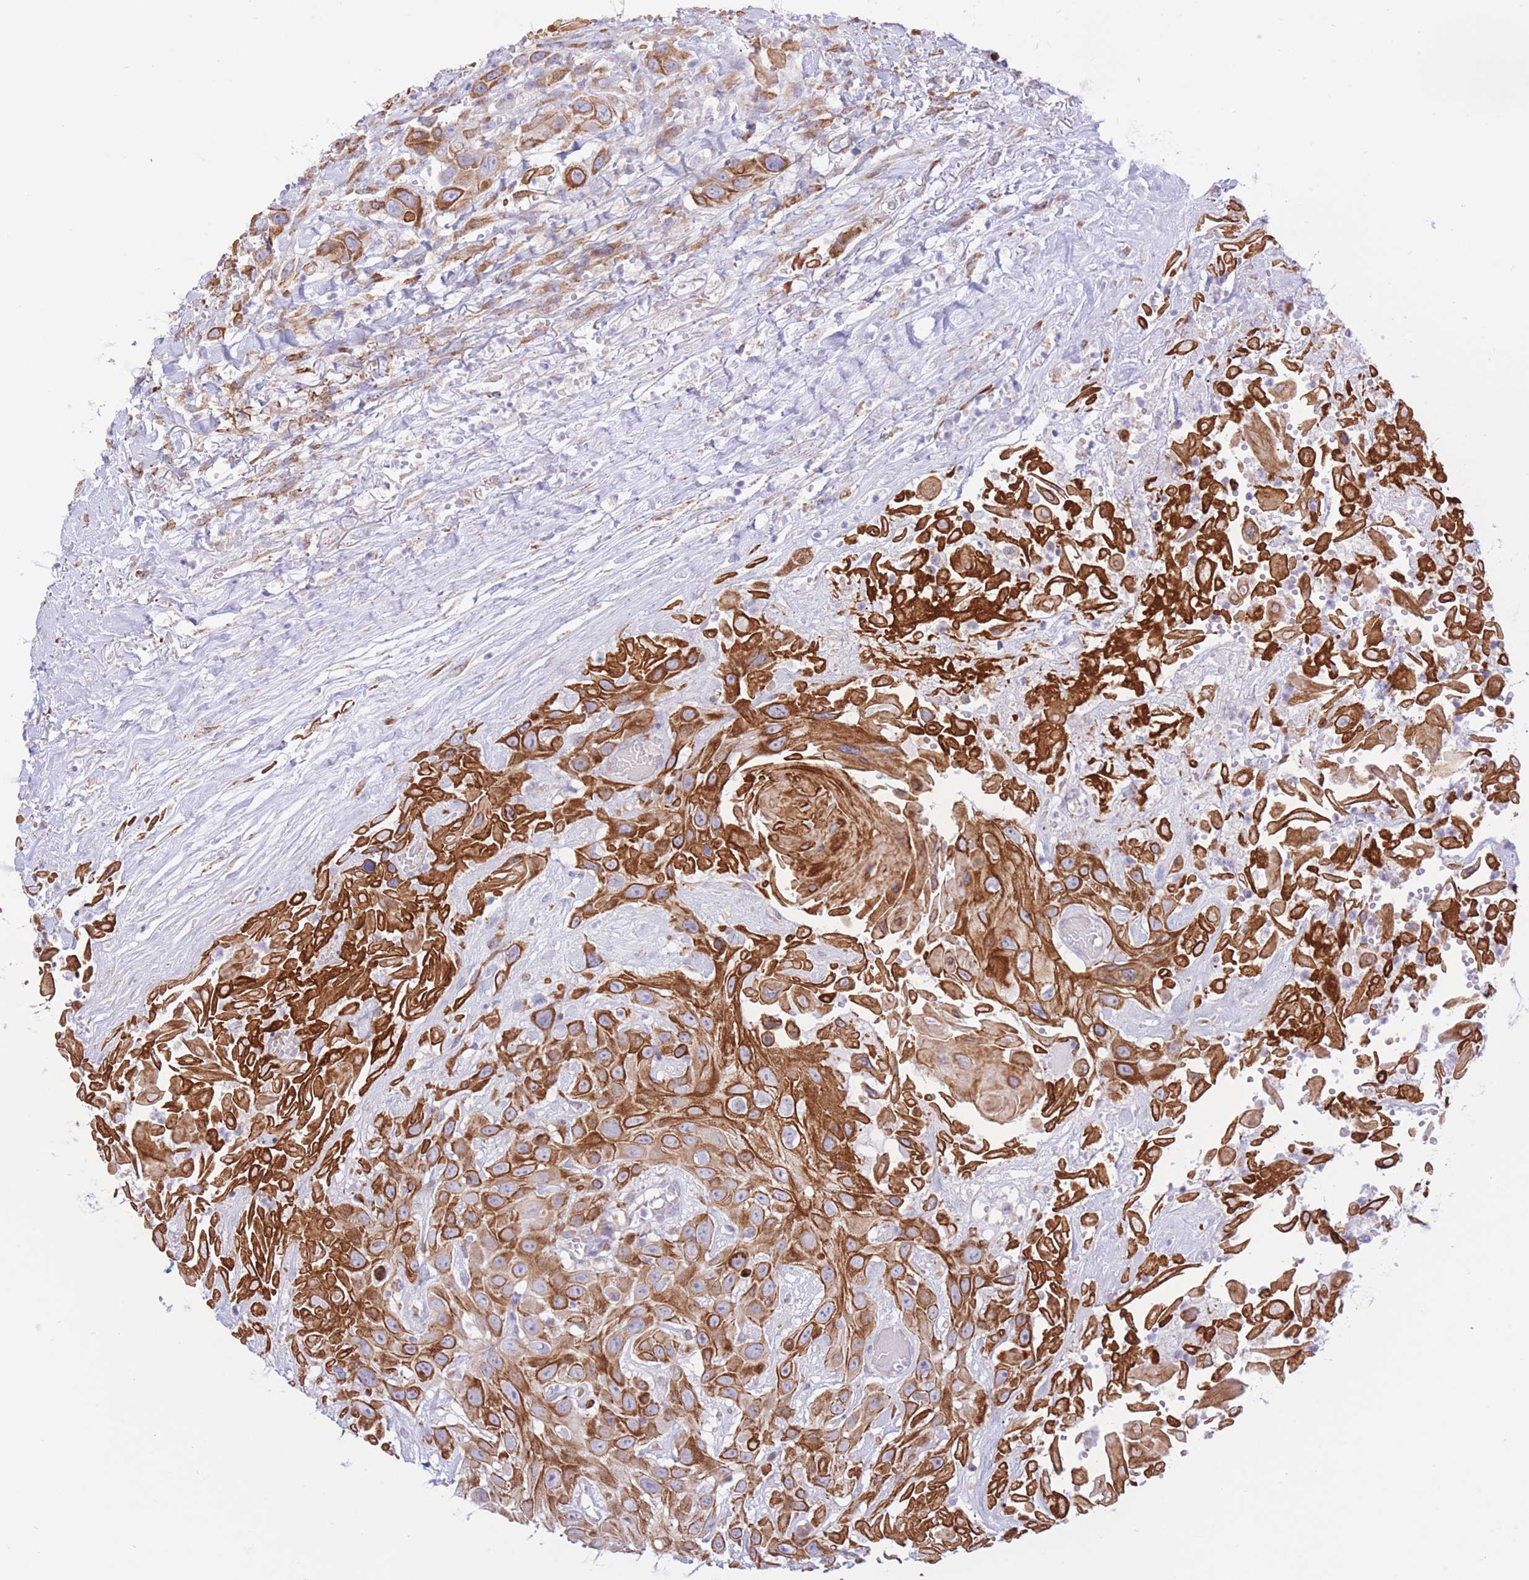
{"staining": {"intensity": "strong", "quantity": "25%-75%", "location": "cytoplasmic/membranous"}, "tissue": "head and neck cancer", "cell_type": "Tumor cells", "image_type": "cancer", "snomed": [{"axis": "morphology", "description": "Squamous cell carcinoma, NOS"}, {"axis": "topography", "description": "Head-Neck"}], "caption": "An image showing strong cytoplasmic/membranous staining in approximately 25%-75% of tumor cells in squamous cell carcinoma (head and neck), as visualized by brown immunohistochemical staining.", "gene": "MYDGF", "patient": {"sex": "male", "age": 81}}